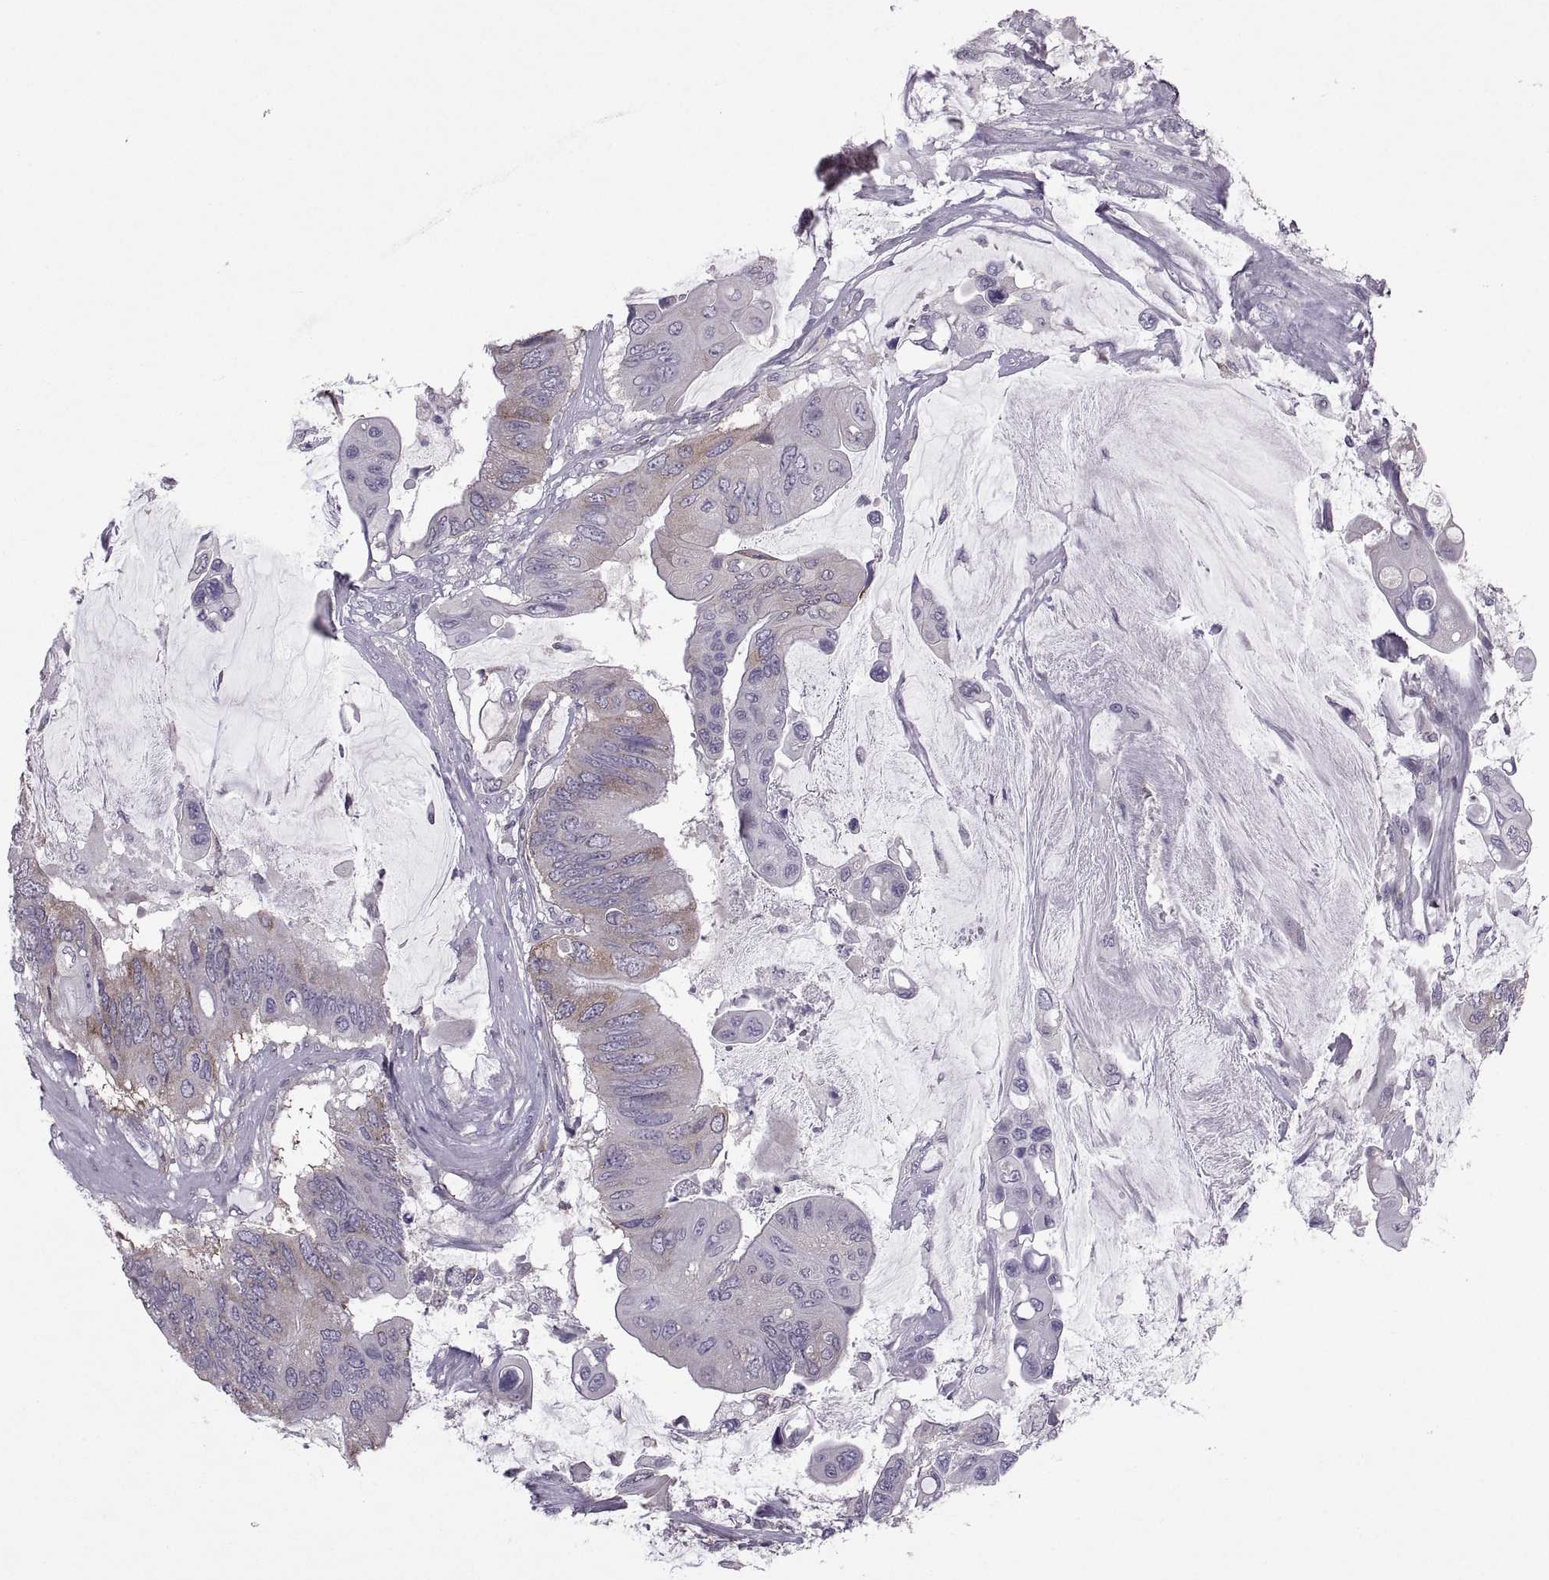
{"staining": {"intensity": "weak", "quantity": "25%-75%", "location": "cytoplasmic/membranous"}, "tissue": "colorectal cancer", "cell_type": "Tumor cells", "image_type": "cancer", "snomed": [{"axis": "morphology", "description": "Adenocarcinoma, NOS"}, {"axis": "topography", "description": "Rectum"}], "caption": "Weak cytoplasmic/membranous protein positivity is seen in approximately 25%-75% of tumor cells in colorectal cancer. The protein of interest is stained brown, and the nuclei are stained in blue (DAB IHC with brightfield microscopy, high magnification).", "gene": "PABPC1", "patient": {"sex": "male", "age": 63}}